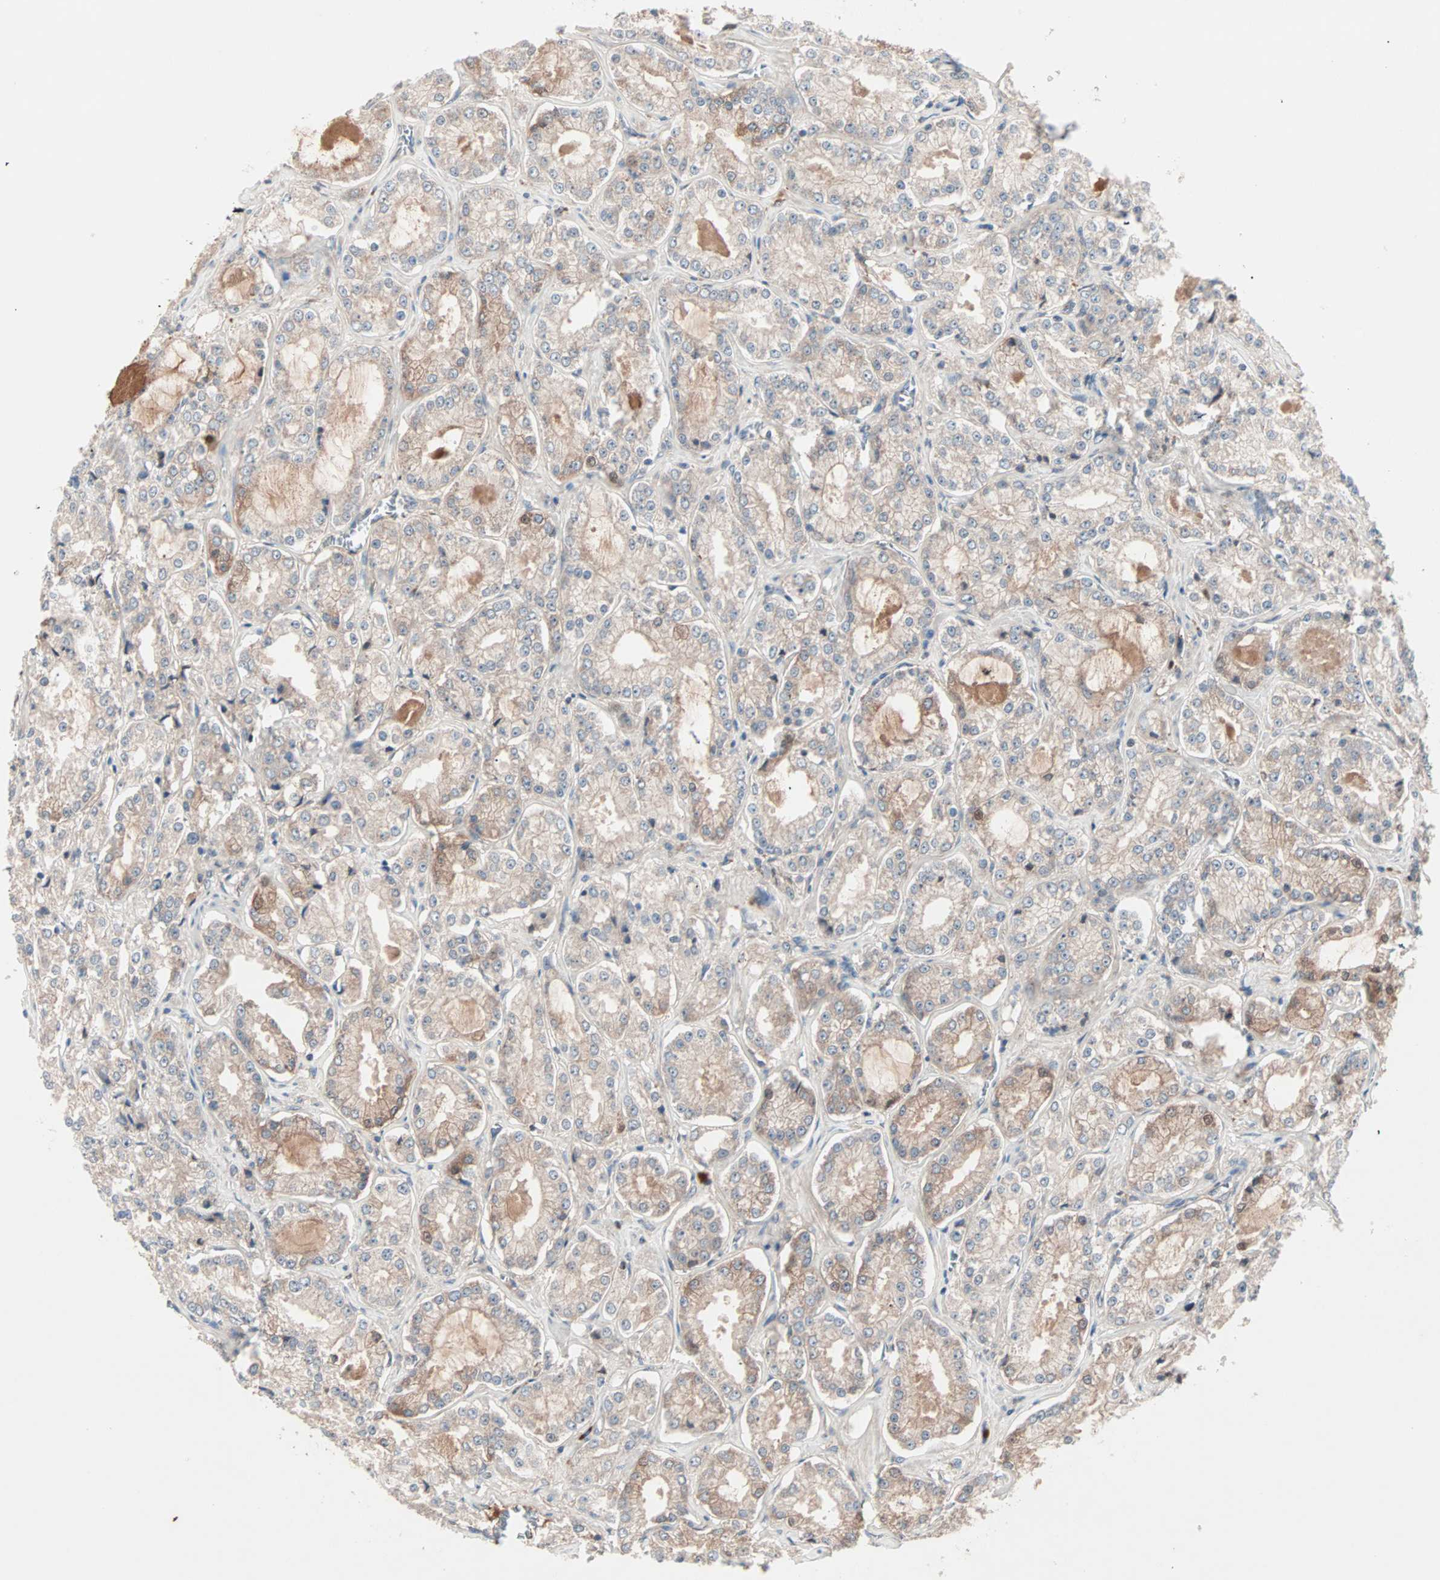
{"staining": {"intensity": "moderate", "quantity": ">75%", "location": "cytoplasmic/membranous"}, "tissue": "prostate cancer", "cell_type": "Tumor cells", "image_type": "cancer", "snomed": [{"axis": "morphology", "description": "Adenocarcinoma, High grade"}, {"axis": "topography", "description": "Prostate"}], "caption": "Human prostate cancer (adenocarcinoma (high-grade)) stained with a protein marker demonstrates moderate staining in tumor cells.", "gene": "CAD", "patient": {"sex": "male", "age": 73}}